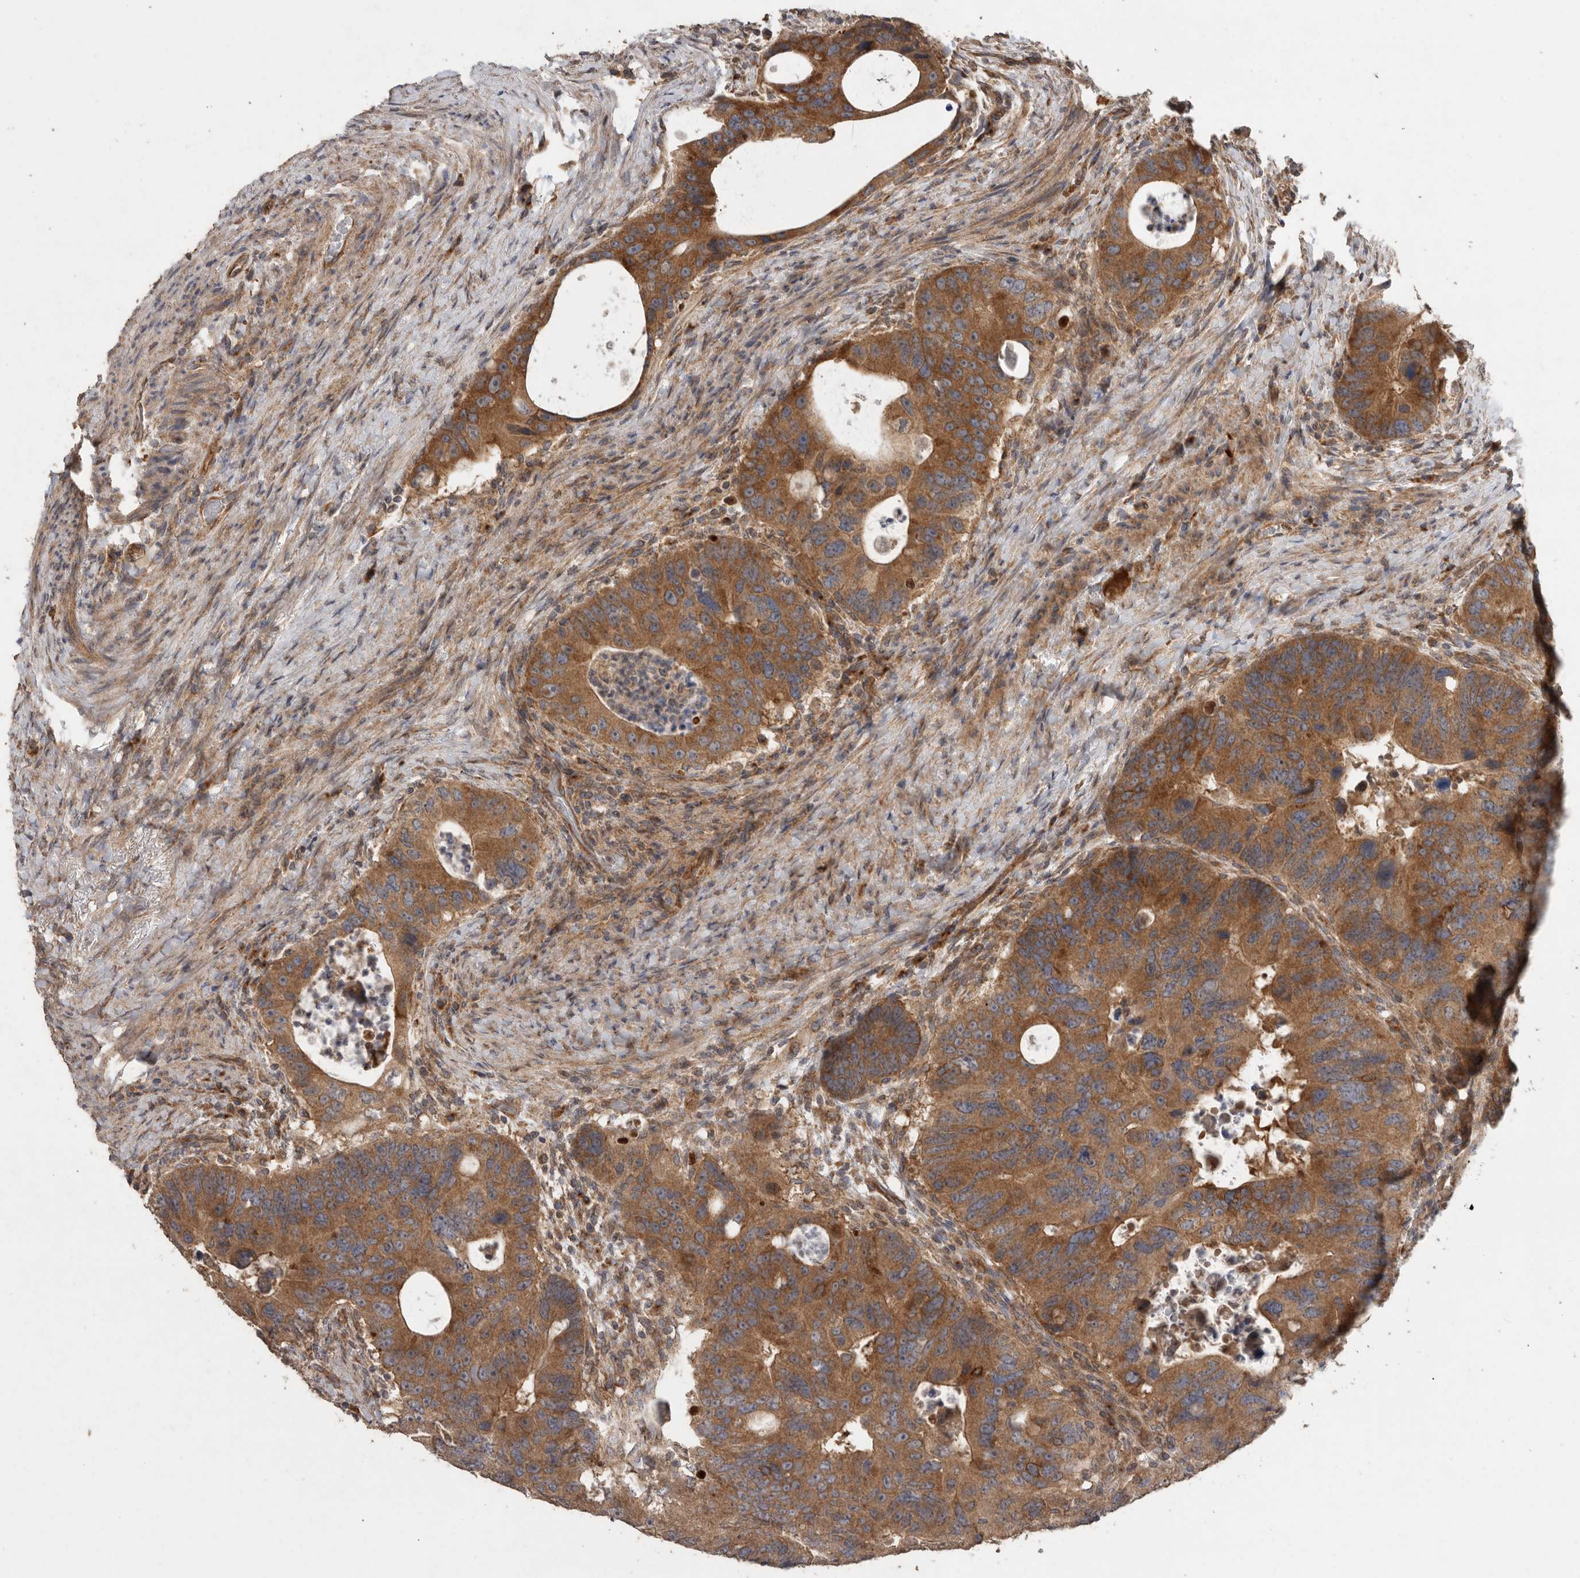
{"staining": {"intensity": "strong", "quantity": ">75%", "location": "cytoplasmic/membranous"}, "tissue": "colorectal cancer", "cell_type": "Tumor cells", "image_type": "cancer", "snomed": [{"axis": "morphology", "description": "Adenocarcinoma, NOS"}, {"axis": "topography", "description": "Rectum"}], "caption": "Immunohistochemistry (IHC) histopathology image of human adenocarcinoma (colorectal) stained for a protein (brown), which shows high levels of strong cytoplasmic/membranous positivity in approximately >75% of tumor cells.", "gene": "PODXL2", "patient": {"sex": "male", "age": 59}}